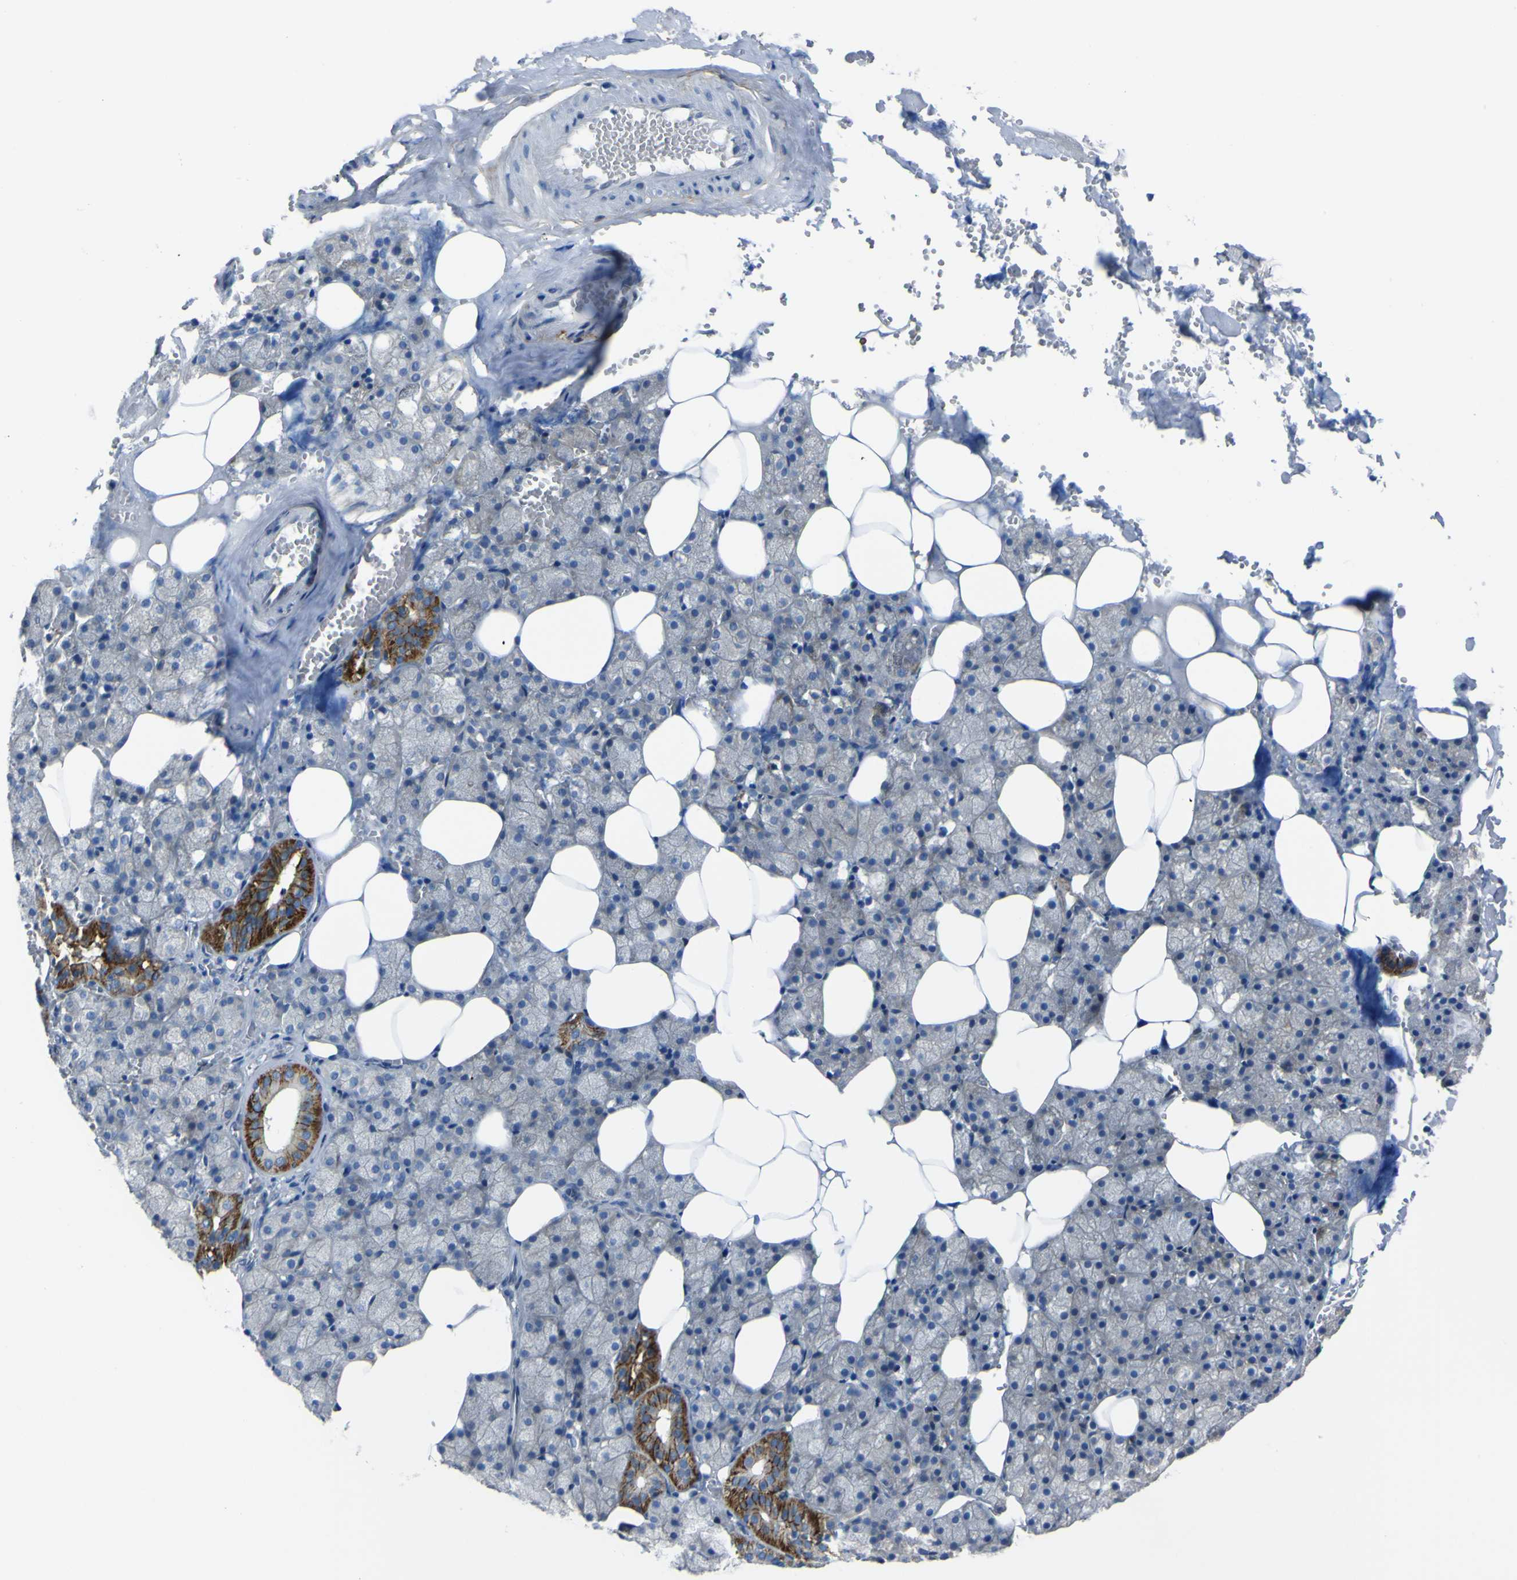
{"staining": {"intensity": "strong", "quantity": "<25%", "location": "cytoplasmic/membranous"}, "tissue": "salivary gland", "cell_type": "Glandular cells", "image_type": "normal", "snomed": [{"axis": "morphology", "description": "Normal tissue, NOS"}, {"axis": "topography", "description": "Salivary gland"}], "caption": "Protein staining of normal salivary gland shows strong cytoplasmic/membranous staining in about <25% of glandular cells.", "gene": "LRRN1", "patient": {"sex": "male", "age": 62}}